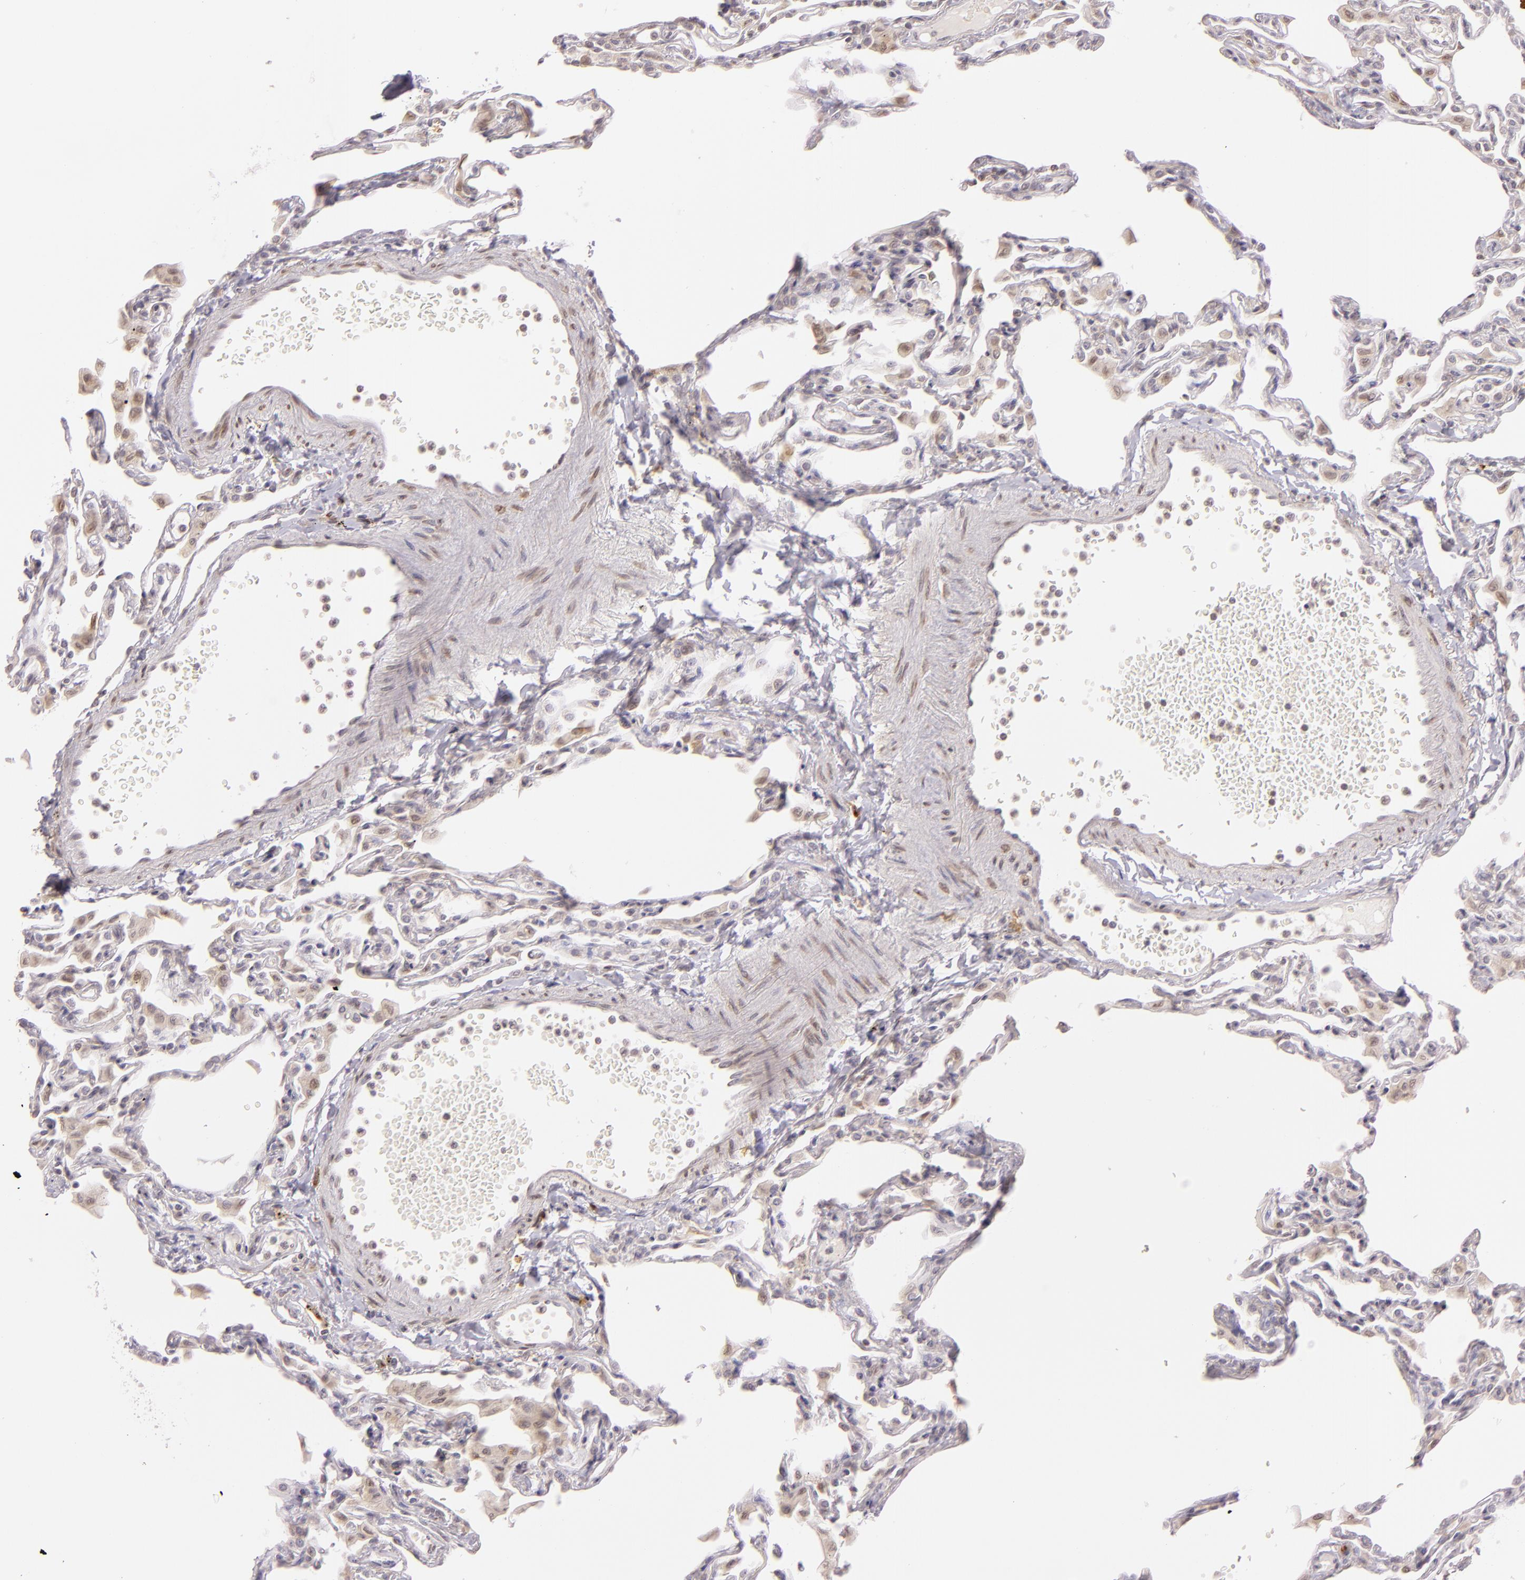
{"staining": {"intensity": "negative", "quantity": "none", "location": "none"}, "tissue": "lung", "cell_type": "Alveolar cells", "image_type": "normal", "snomed": [{"axis": "morphology", "description": "Normal tissue, NOS"}, {"axis": "topography", "description": "Lung"}], "caption": "This is an immunohistochemistry micrograph of normal lung. There is no positivity in alveolar cells.", "gene": "LGMN", "patient": {"sex": "female", "age": 49}}